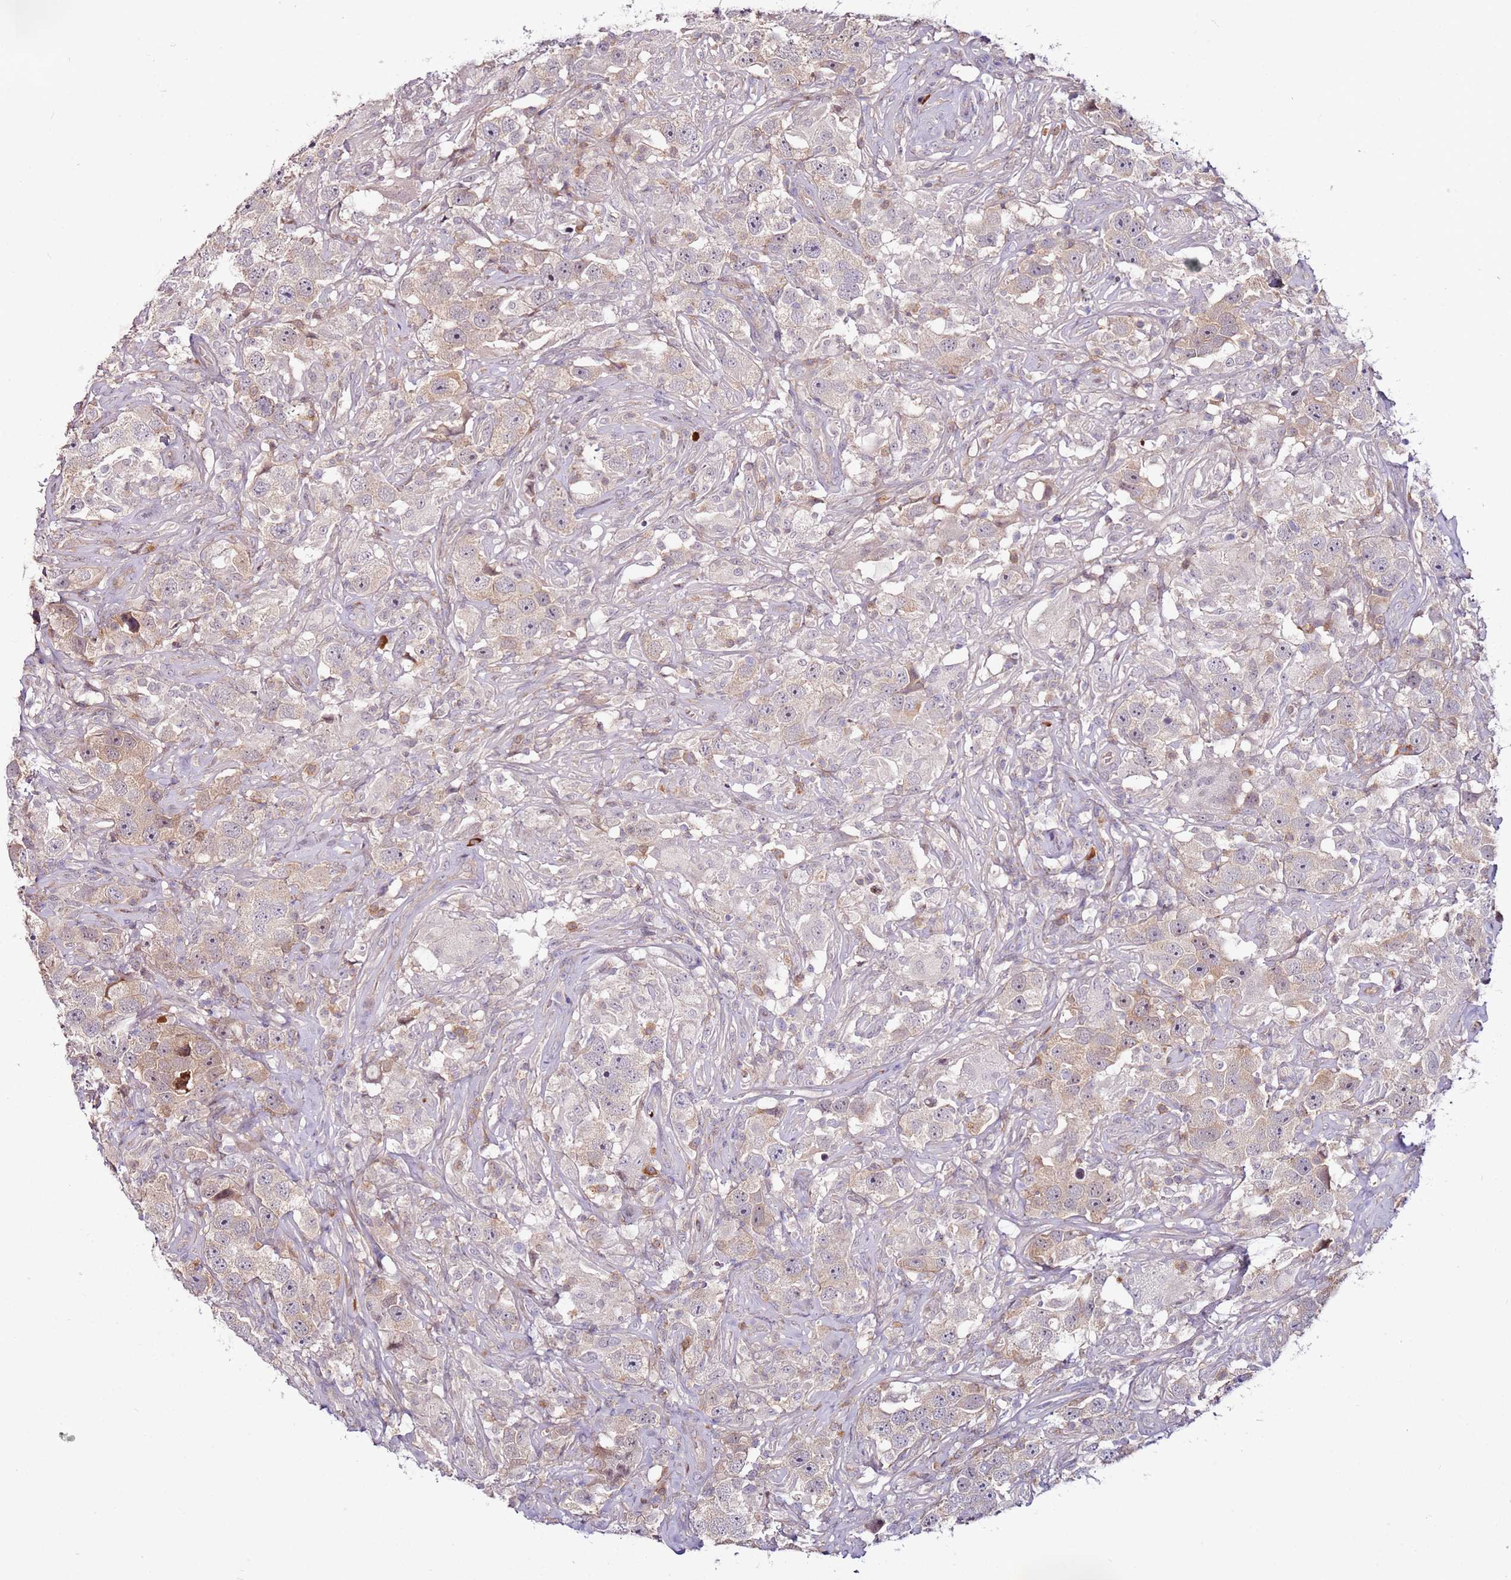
{"staining": {"intensity": "weak", "quantity": "<25%", "location": "cytoplasmic/membranous"}, "tissue": "testis cancer", "cell_type": "Tumor cells", "image_type": "cancer", "snomed": [{"axis": "morphology", "description": "Seminoma, NOS"}, {"axis": "topography", "description": "Testis"}], "caption": "Immunohistochemistry of testis cancer (seminoma) exhibits no positivity in tumor cells.", "gene": "MTG2", "patient": {"sex": "male", "age": 49}}